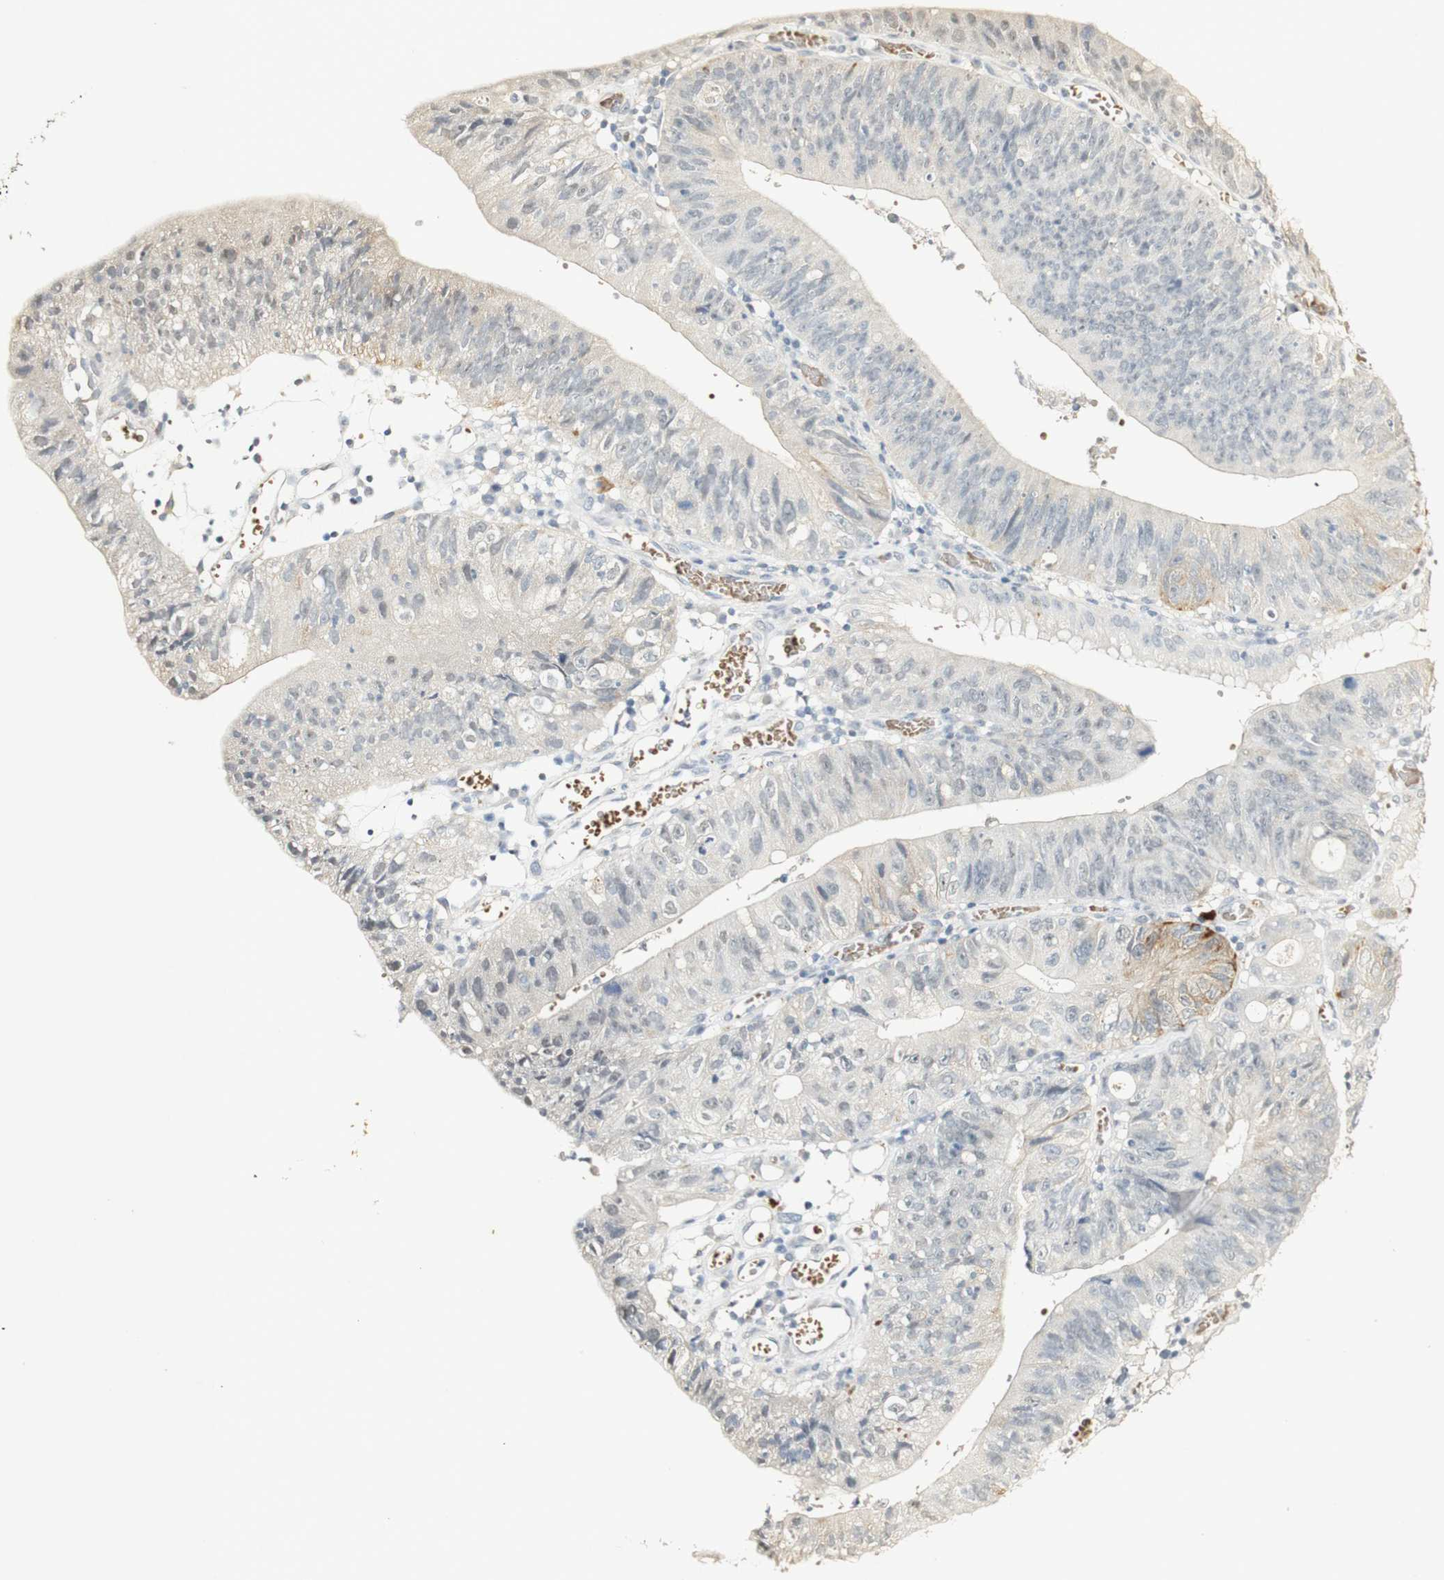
{"staining": {"intensity": "weak", "quantity": "<25%", "location": "cytoplasmic/membranous"}, "tissue": "stomach cancer", "cell_type": "Tumor cells", "image_type": "cancer", "snomed": [{"axis": "morphology", "description": "Adenocarcinoma, NOS"}, {"axis": "topography", "description": "Stomach"}], "caption": "A histopathology image of stomach cancer (adenocarcinoma) stained for a protein demonstrates no brown staining in tumor cells.", "gene": "SYT7", "patient": {"sex": "male", "age": 59}}